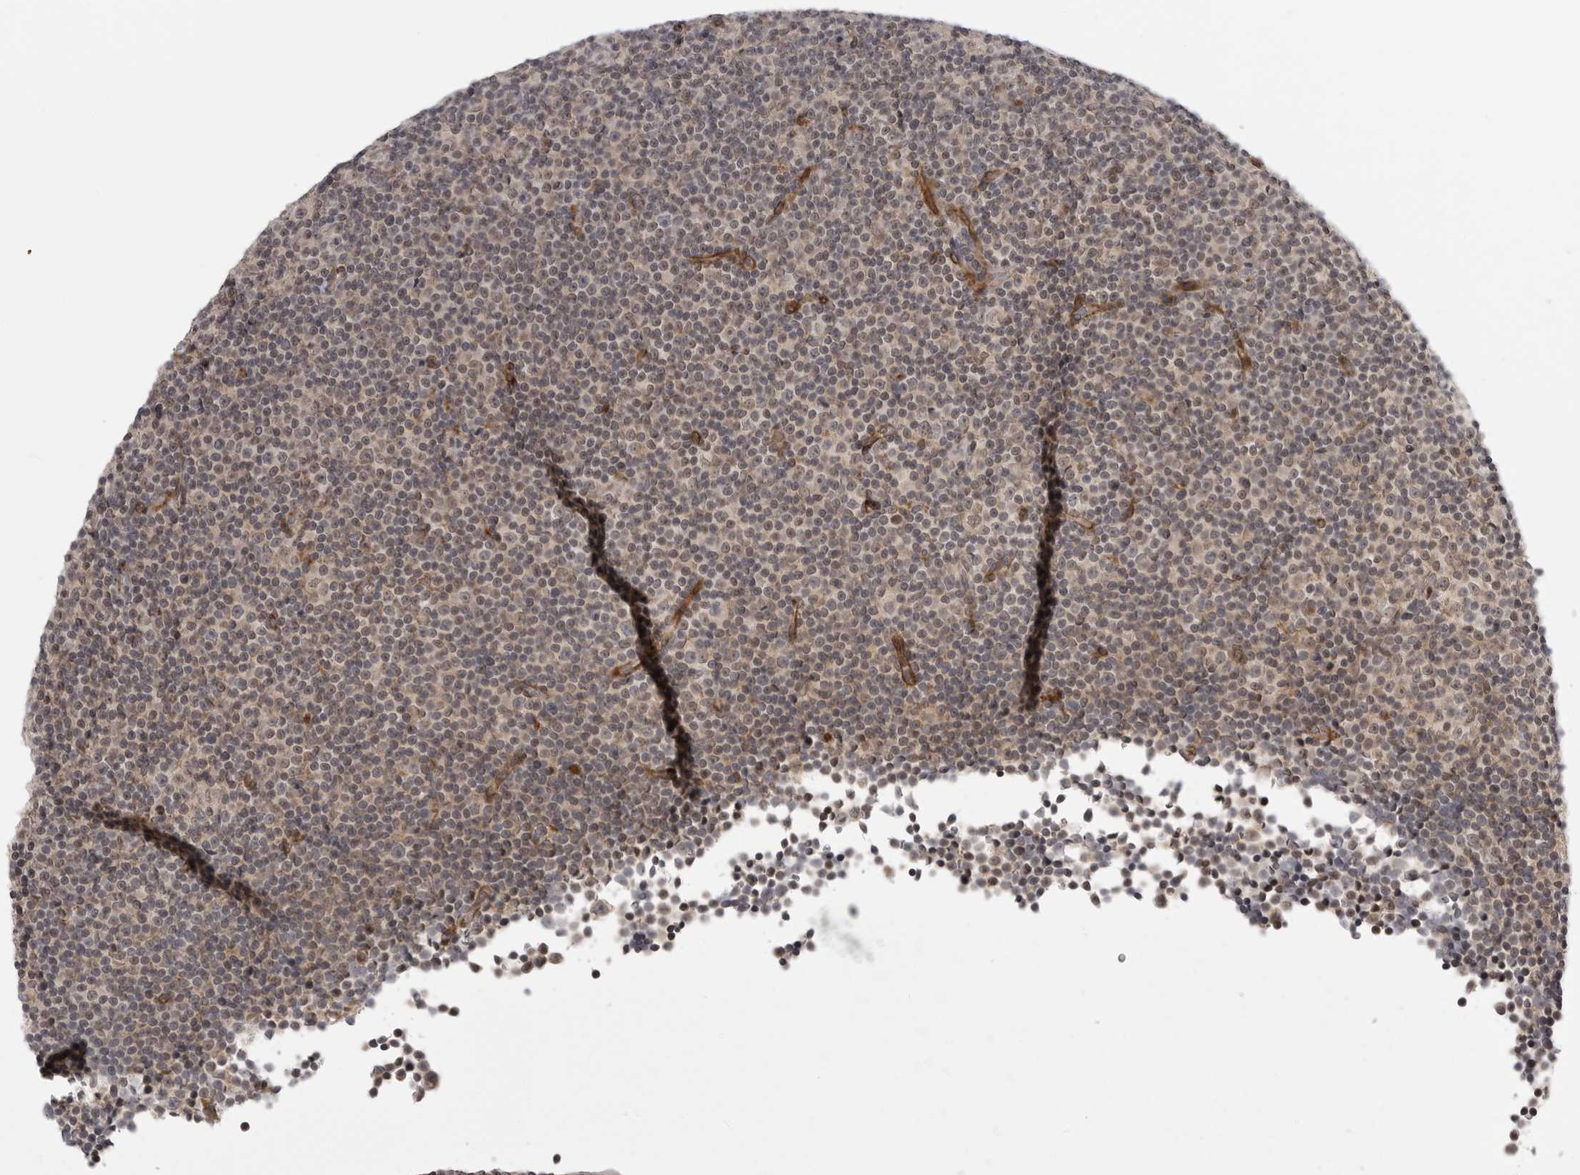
{"staining": {"intensity": "negative", "quantity": "none", "location": "none"}, "tissue": "lymphoma", "cell_type": "Tumor cells", "image_type": "cancer", "snomed": [{"axis": "morphology", "description": "Malignant lymphoma, non-Hodgkin's type, Low grade"}, {"axis": "topography", "description": "Lymph node"}], "caption": "DAB (3,3'-diaminobenzidine) immunohistochemical staining of malignant lymphoma, non-Hodgkin's type (low-grade) displays no significant positivity in tumor cells.", "gene": "TUT4", "patient": {"sex": "female", "age": 67}}